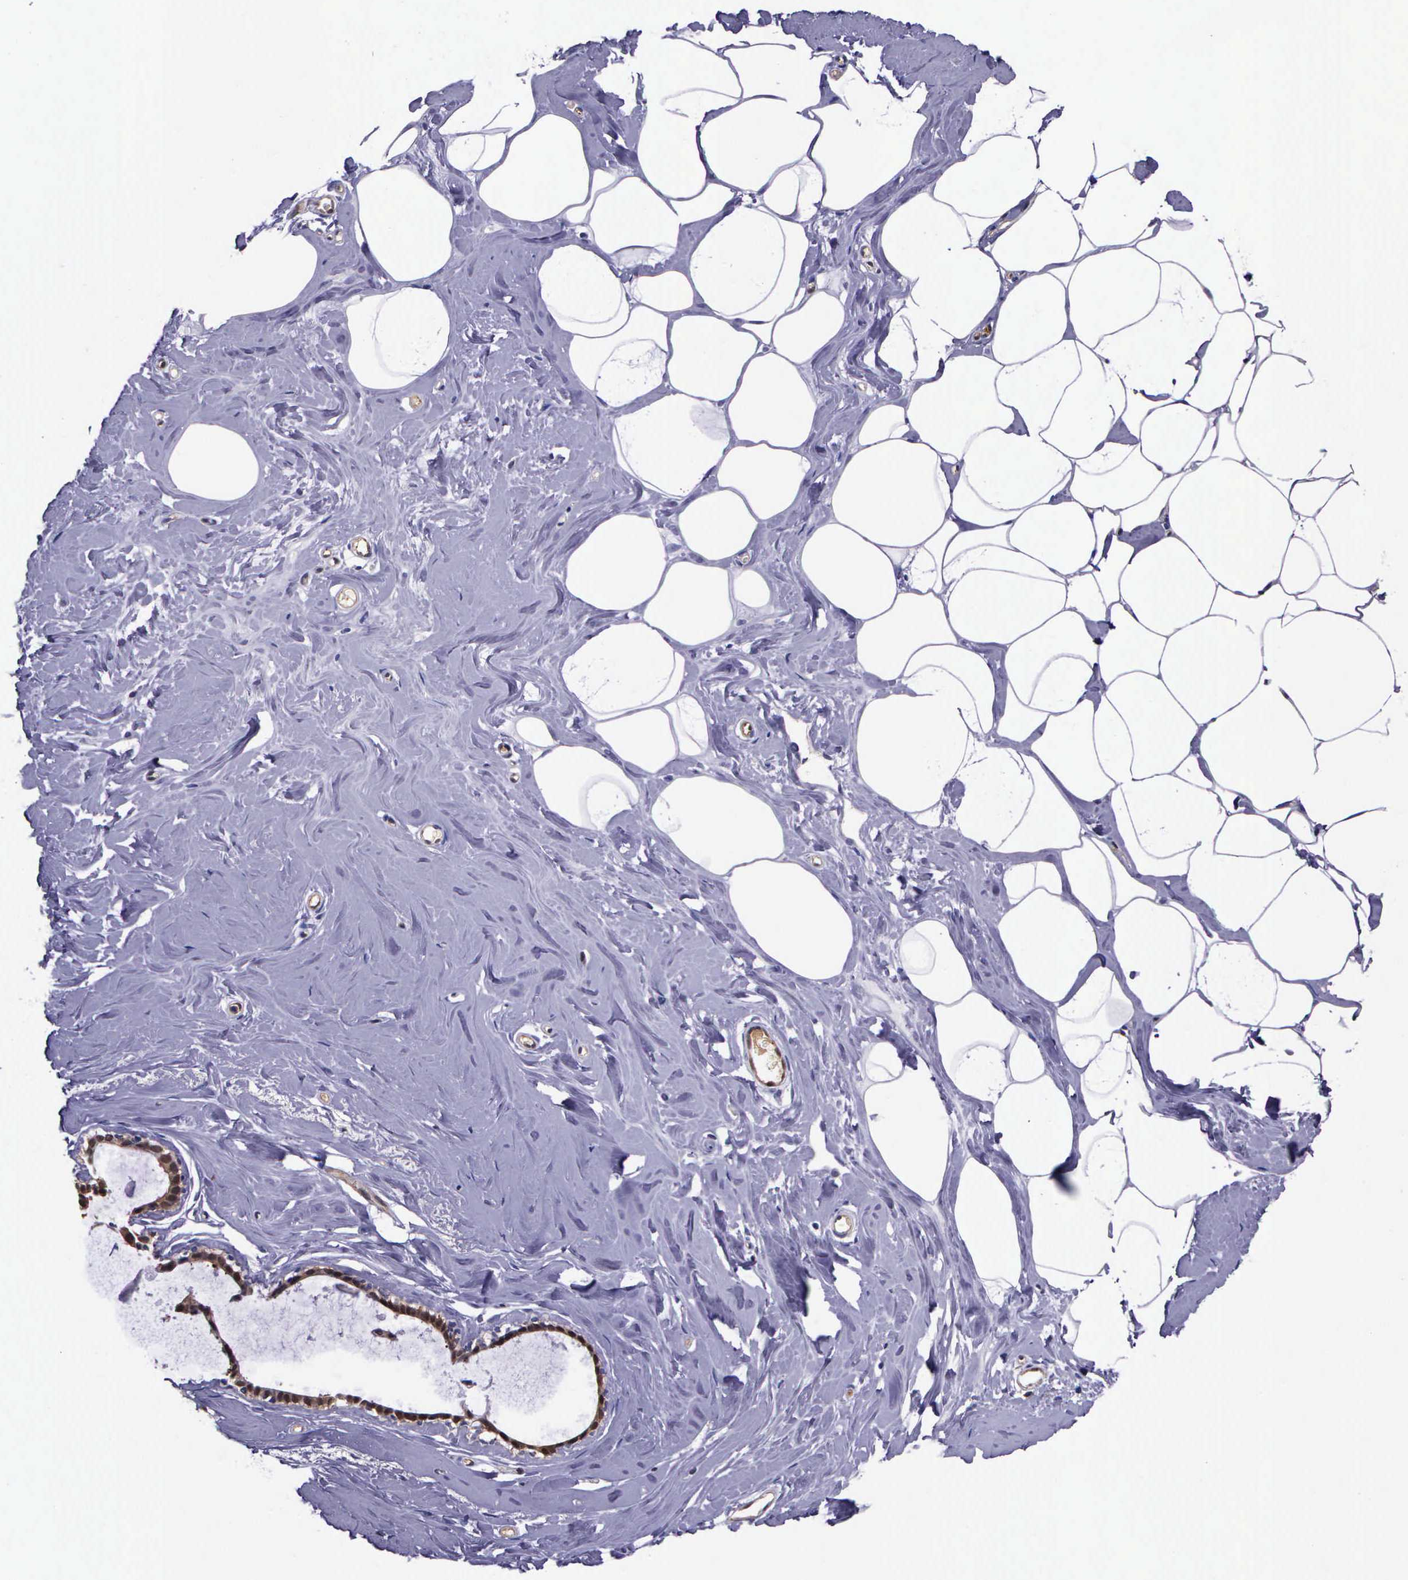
{"staining": {"intensity": "negative", "quantity": "none", "location": "none"}, "tissue": "breast", "cell_type": "Adipocytes", "image_type": "normal", "snomed": [{"axis": "morphology", "description": "Normal tissue, NOS"}, {"axis": "topography", "description": "Breast"}], "caption": "A photomicrograph of human breast is negative for staining in adipocytes. (DAB IHC, high magnification).", "gene": "GMPR2", "patient": {"sex": "female", "age": 45}}